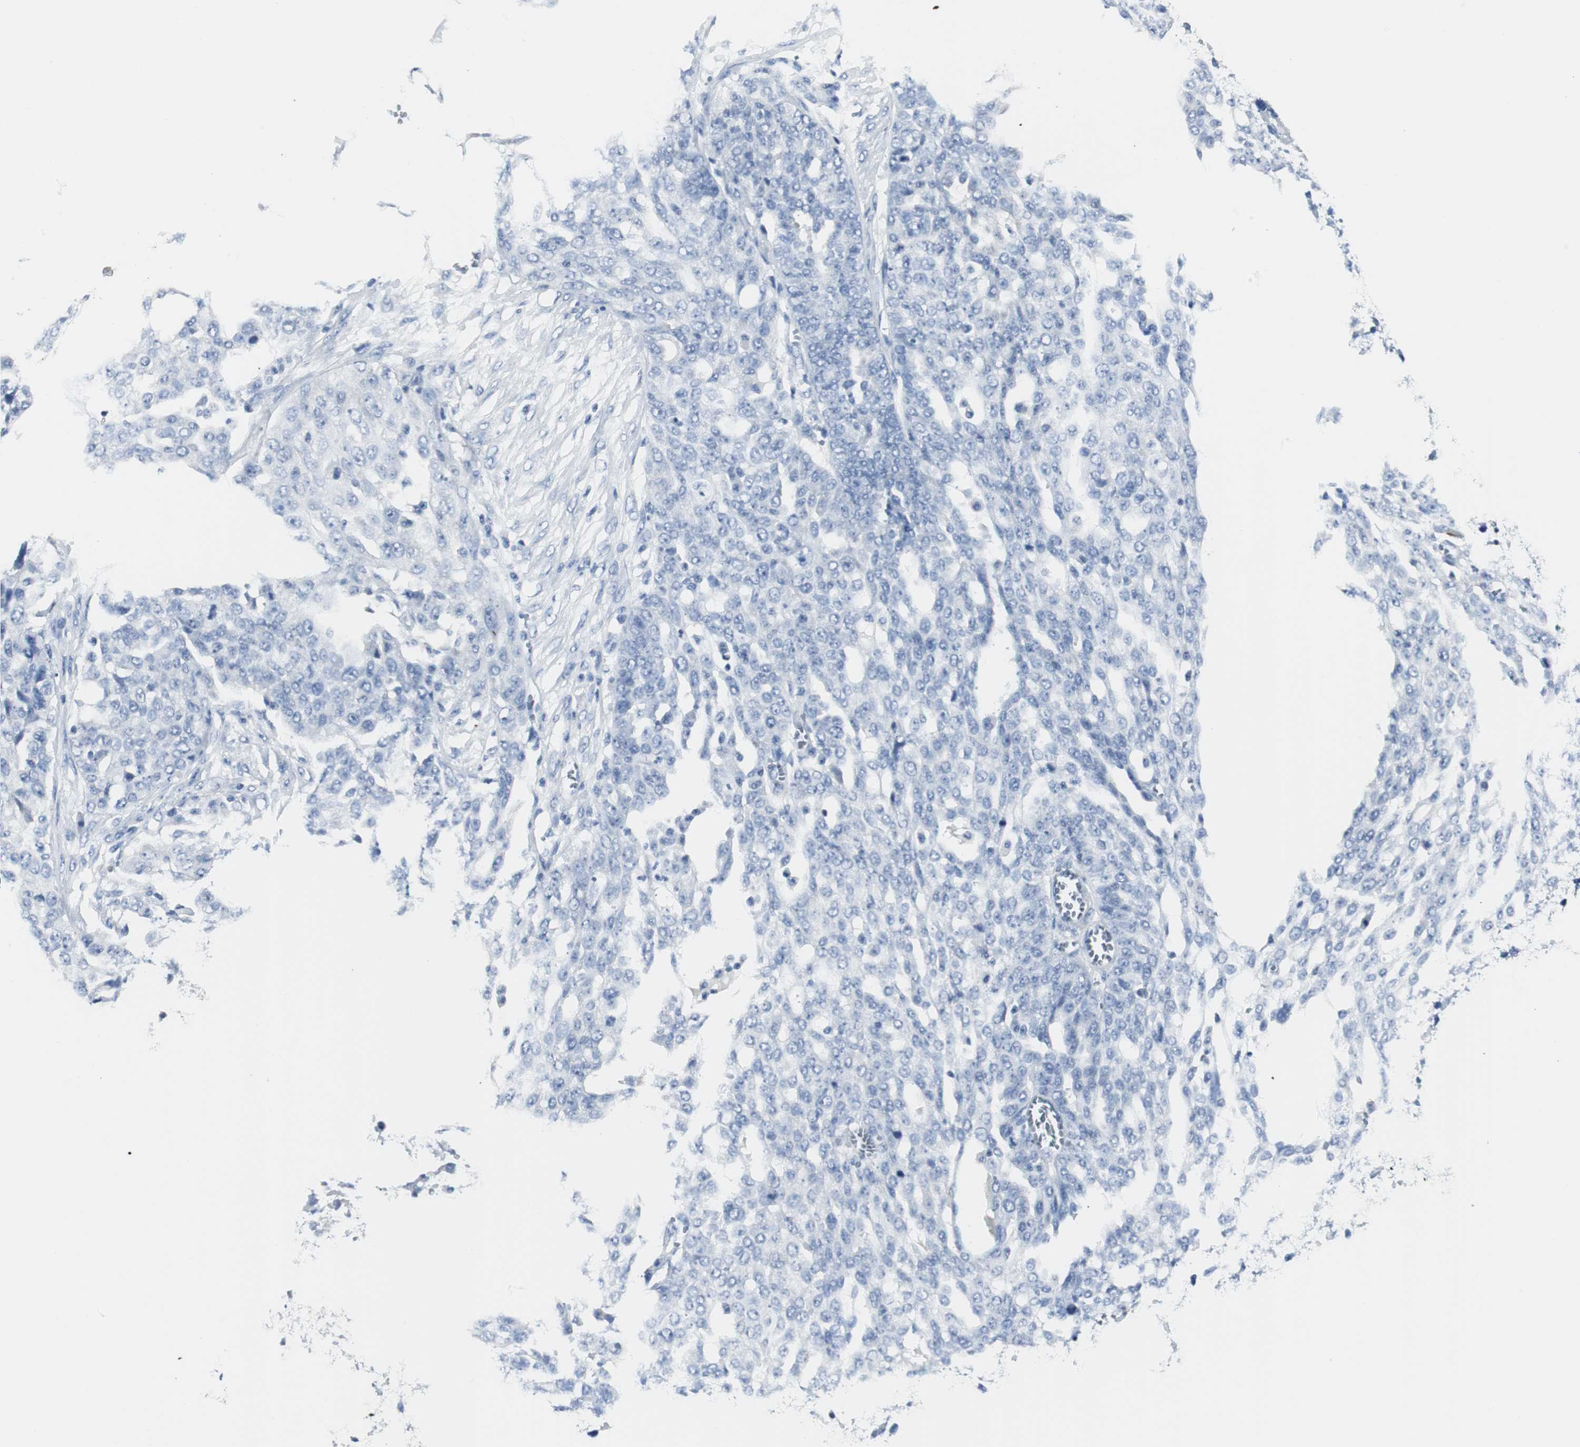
{"staining": {"intensity": "negative", "quantity": "none", "location": "none"}, "tissue": "ovarian cancer", "cell_type": "Tumor cells", "image_type": "cancer", "snomed": [{"axis": "morphology", "description": "Cystadenocarcinoma, serous, NOS"}, {"axis": "topography", "description": "Soft tissue"}, {"axis": "topography", "description": "Ovary"}], "caption": "Tumor cells are negative for protein expression in human serous cystadenocarcinoma (ovarian). (DAB (3,3'-diaminobenzidine) immunohistochemistry visualized using brightfield microscopy, high magnification).", "gene": "GAP43", "patient": {"sex": "female", "age": 57}}